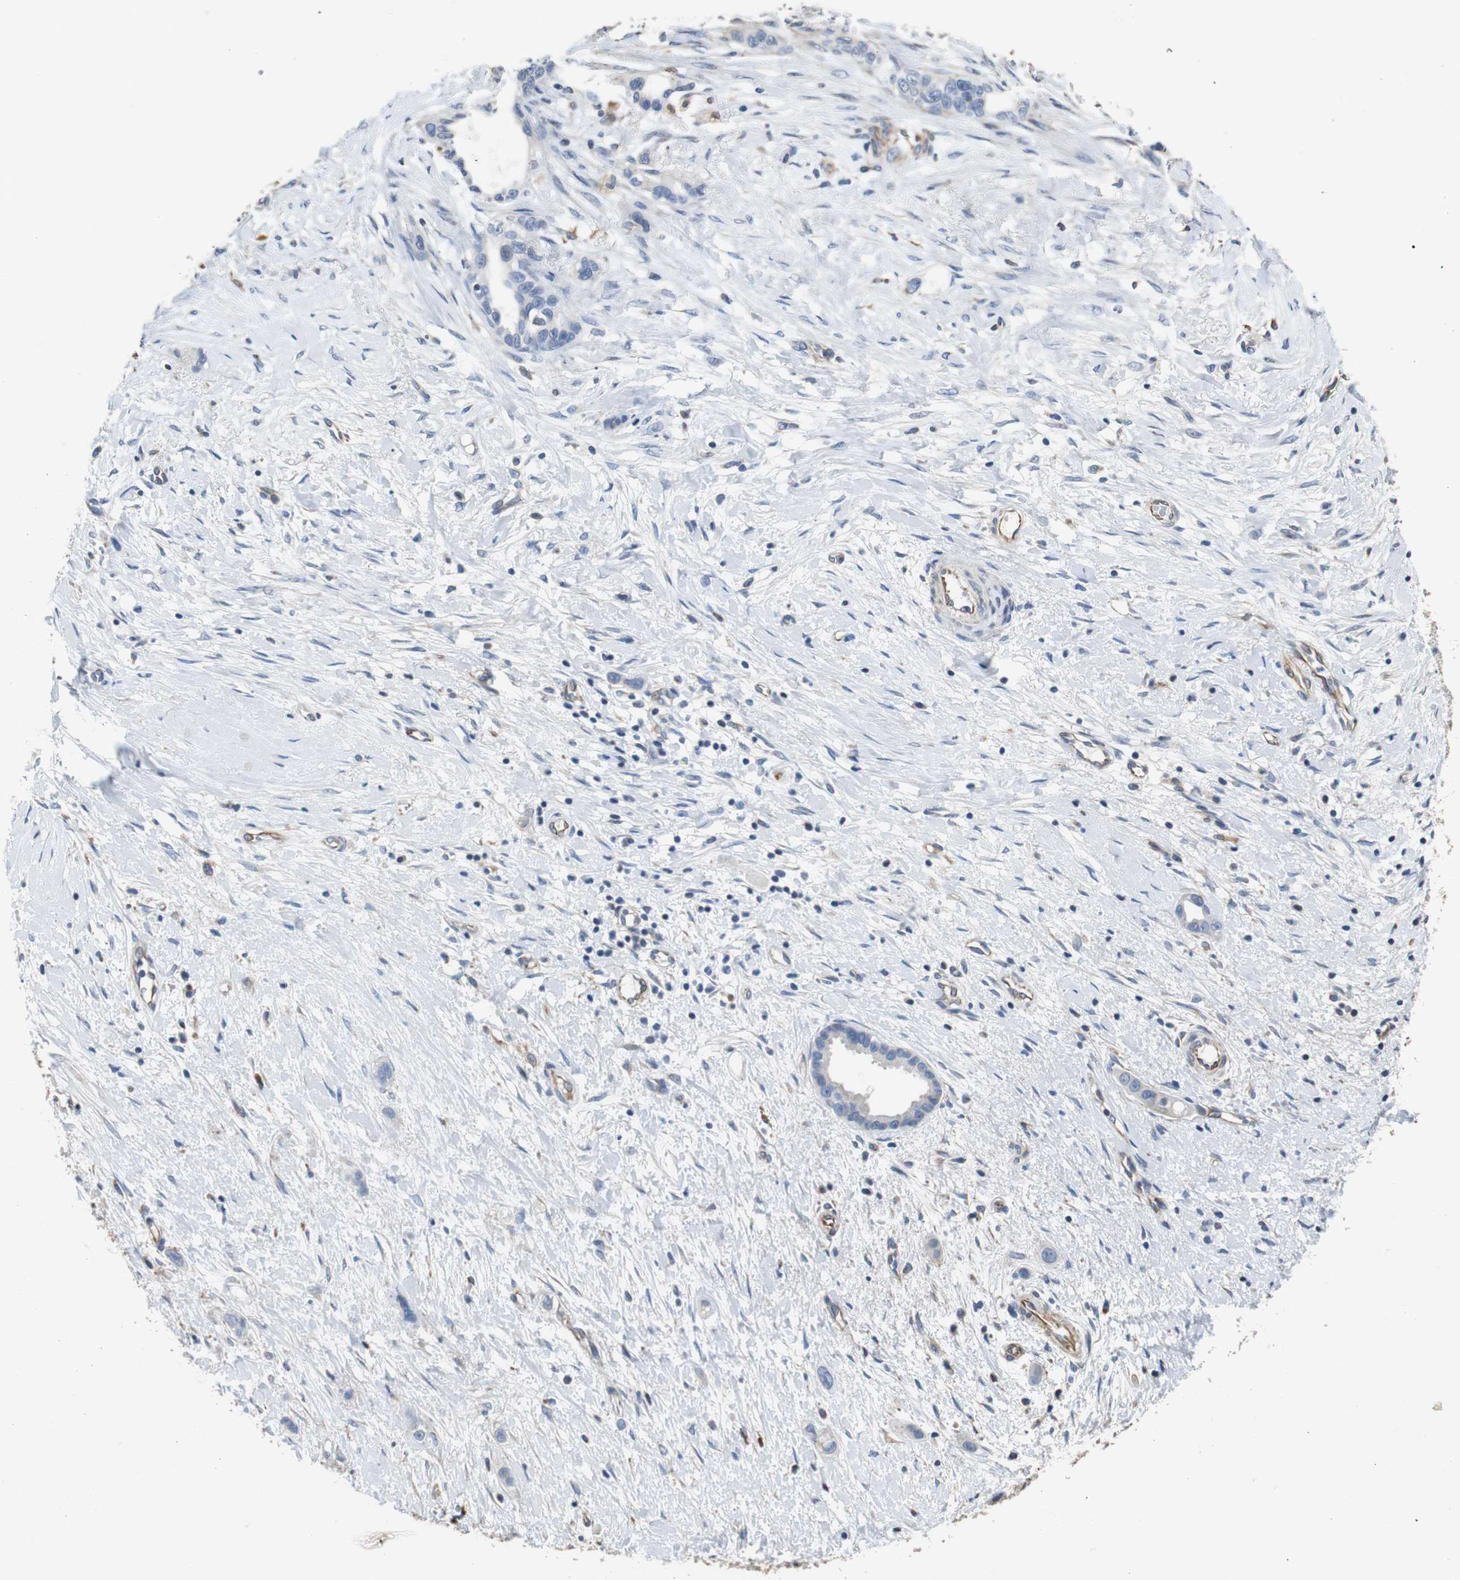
{"staining": {"intensity": "negative", "quantity": "none", "location": "none"}, "tissue": "liver cancer", "cell_type": "Tumor cells", "image_type": "cancer", "snomed": [{"axis": "morphology", "description": "Cholangiocarcinoma"}, {"axis": "topography", "description": "Liver"}], "caption": "Human cholangiocarcinoma (liver) stained for a protein using immunohistochemistry displays no positivity in tumor cells.", "gene": "PCK1", "patient": {"sex": "female", "age": 65}}